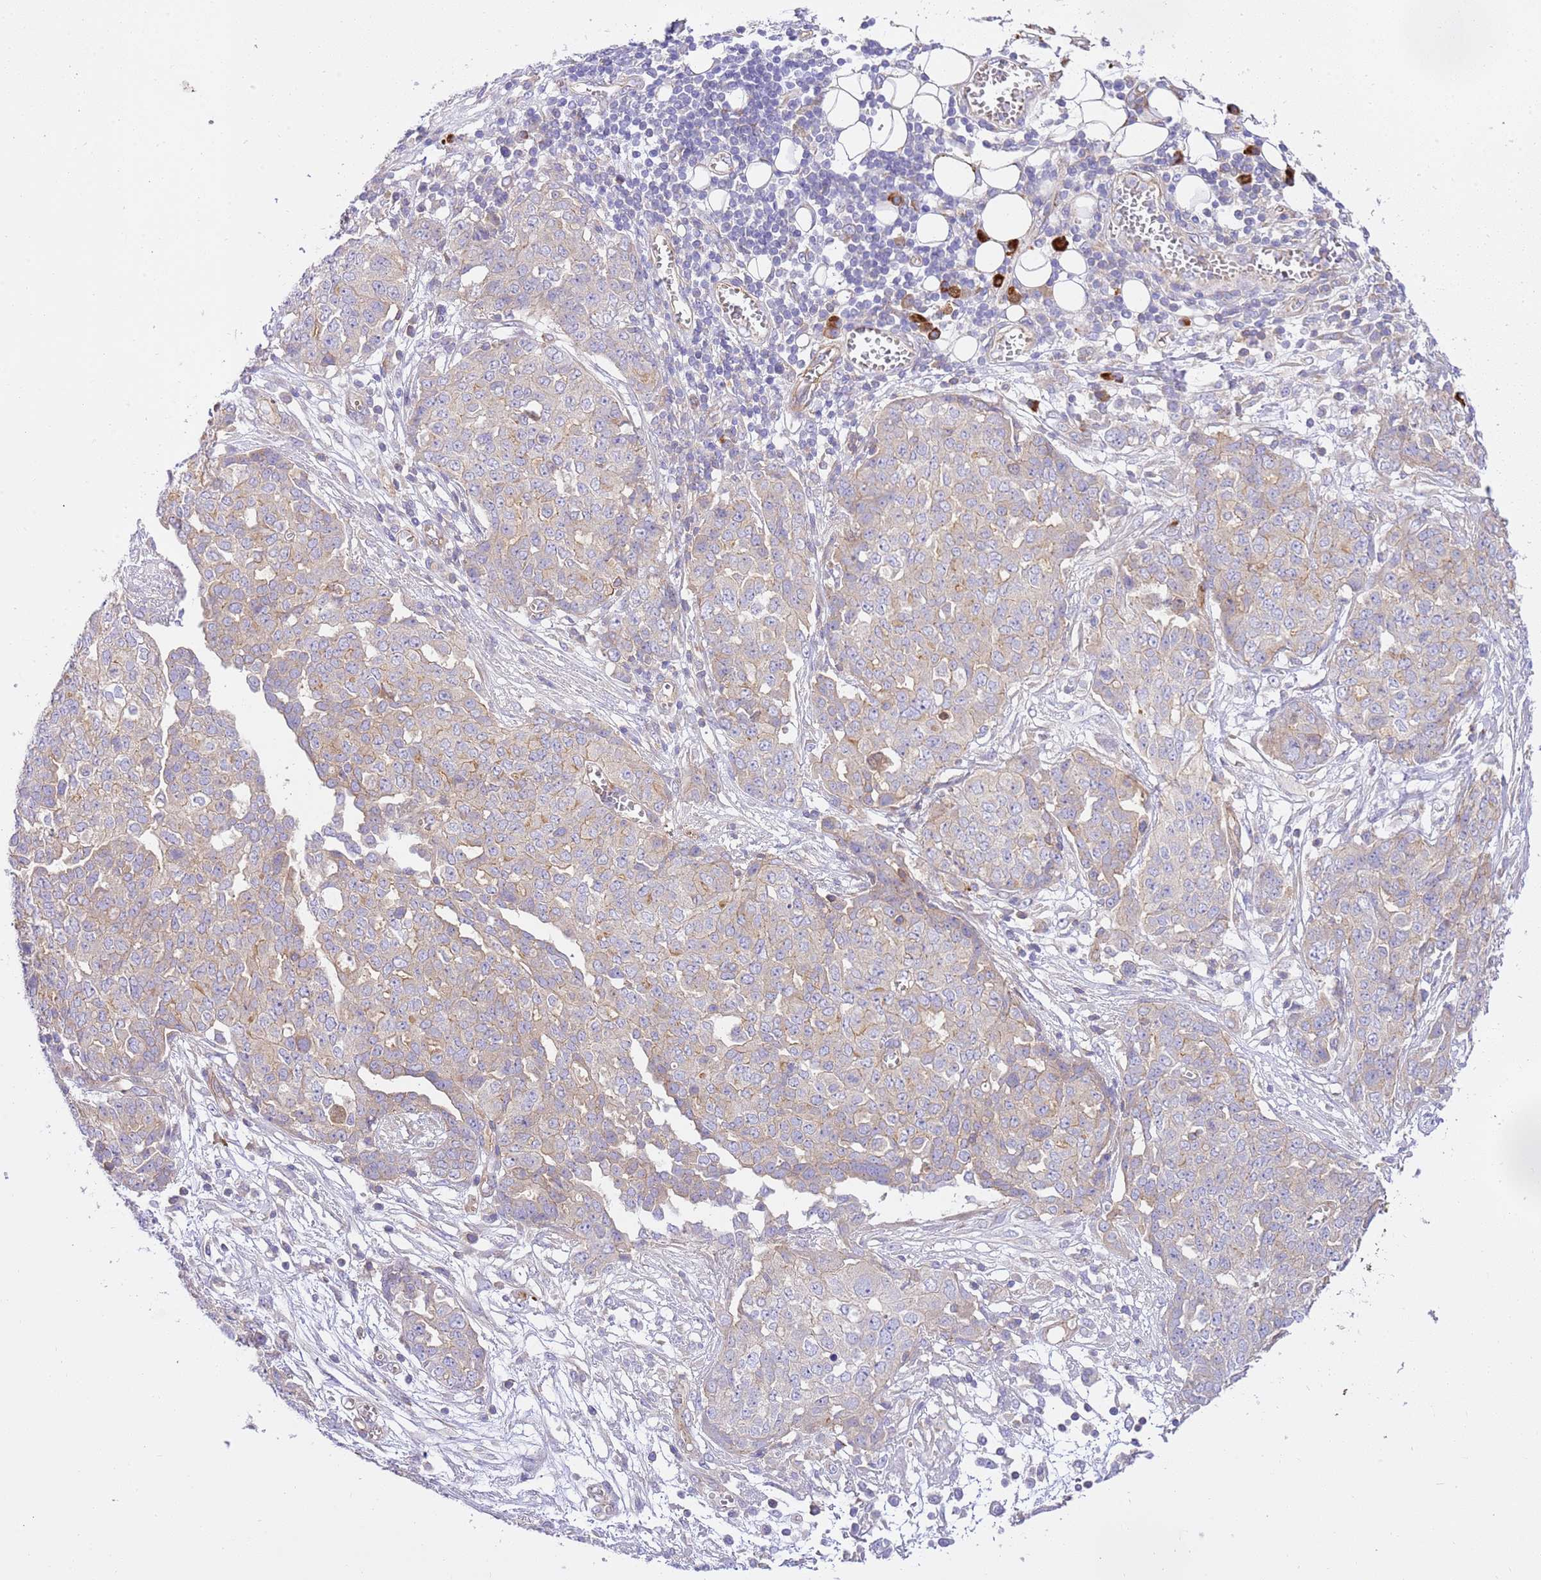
{"staining": {"intensity": "negative", "quantity": "none", "location": "none"}, "tissue": "ovarian cancer", "cell_type": "Tumor cells", "image_type": "cancer", "snomed": [{"axis": "morphology", "description": "Cystadenocarcinoma, serous, NOS"}, {"axis": "topography", "description": "Soft tissue"}, {"axis": "topography", "description": "Ovary"}], "caption": "High power microscopy image of an immunohistochemistry micrograph of ovarian serous cystadenocarcinoma, revealing no significant staining in tumor cells. (Brightfield microscopy of DAB immunohistochemistry at high magnification).", "gene": "EFCAB8", "patient": {"sex": "female", "age": 57}}